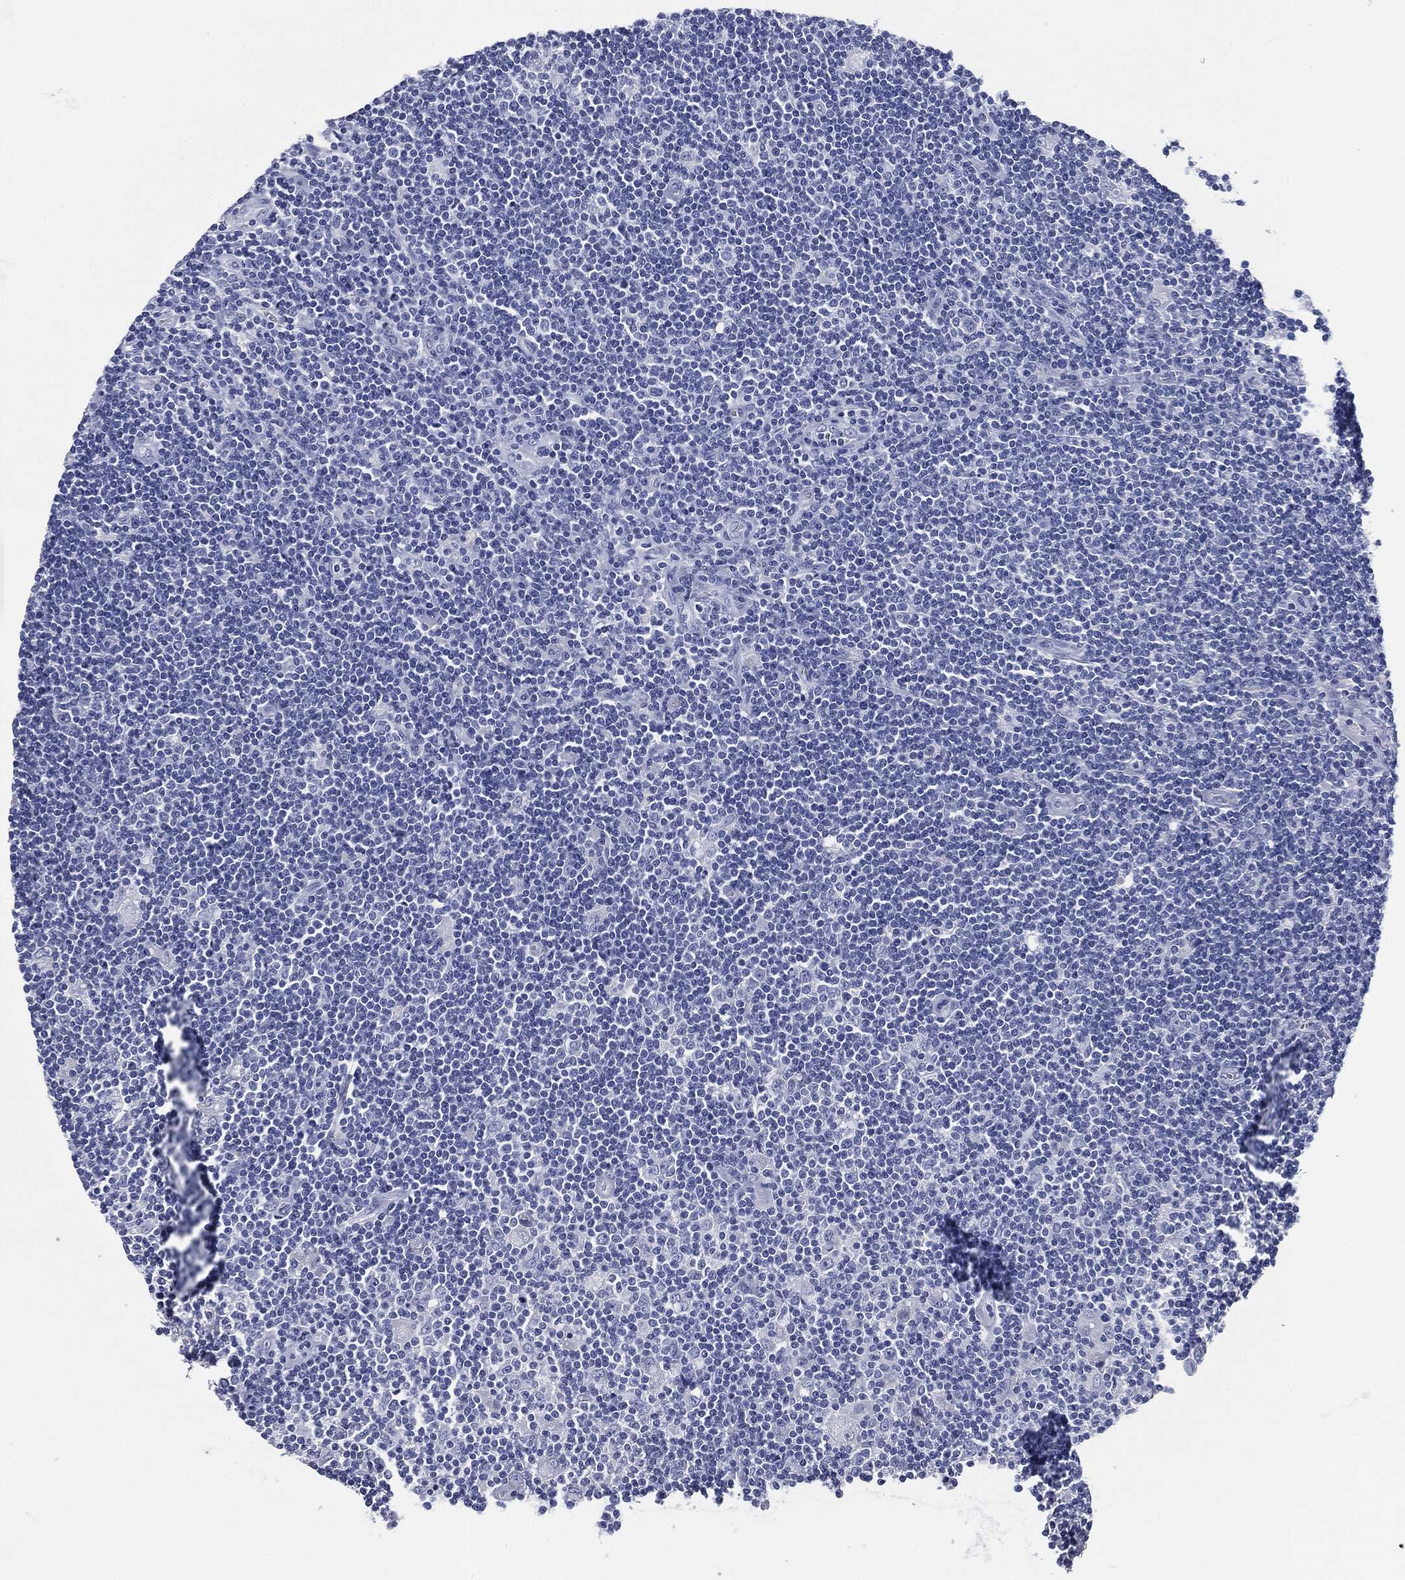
{"staining": {"intensity": "negative", "quantity": "none", "location": "none"}, "tissue": "lymphoma", "cell_type": "Tumor cells", "image_type": "cancer", "snomed": [{"axis": "morphology", "description": "Hodgkin's disease, NOS"}, {"axis": "topography", "description": "Lymph node"}], "caption": "Hodgkin's disease stained for a protein using immunohistochemistry reveals no staining tumor cells.", "gene": "ATP2A1", "patient": {"sex": "male", "age": 40}}